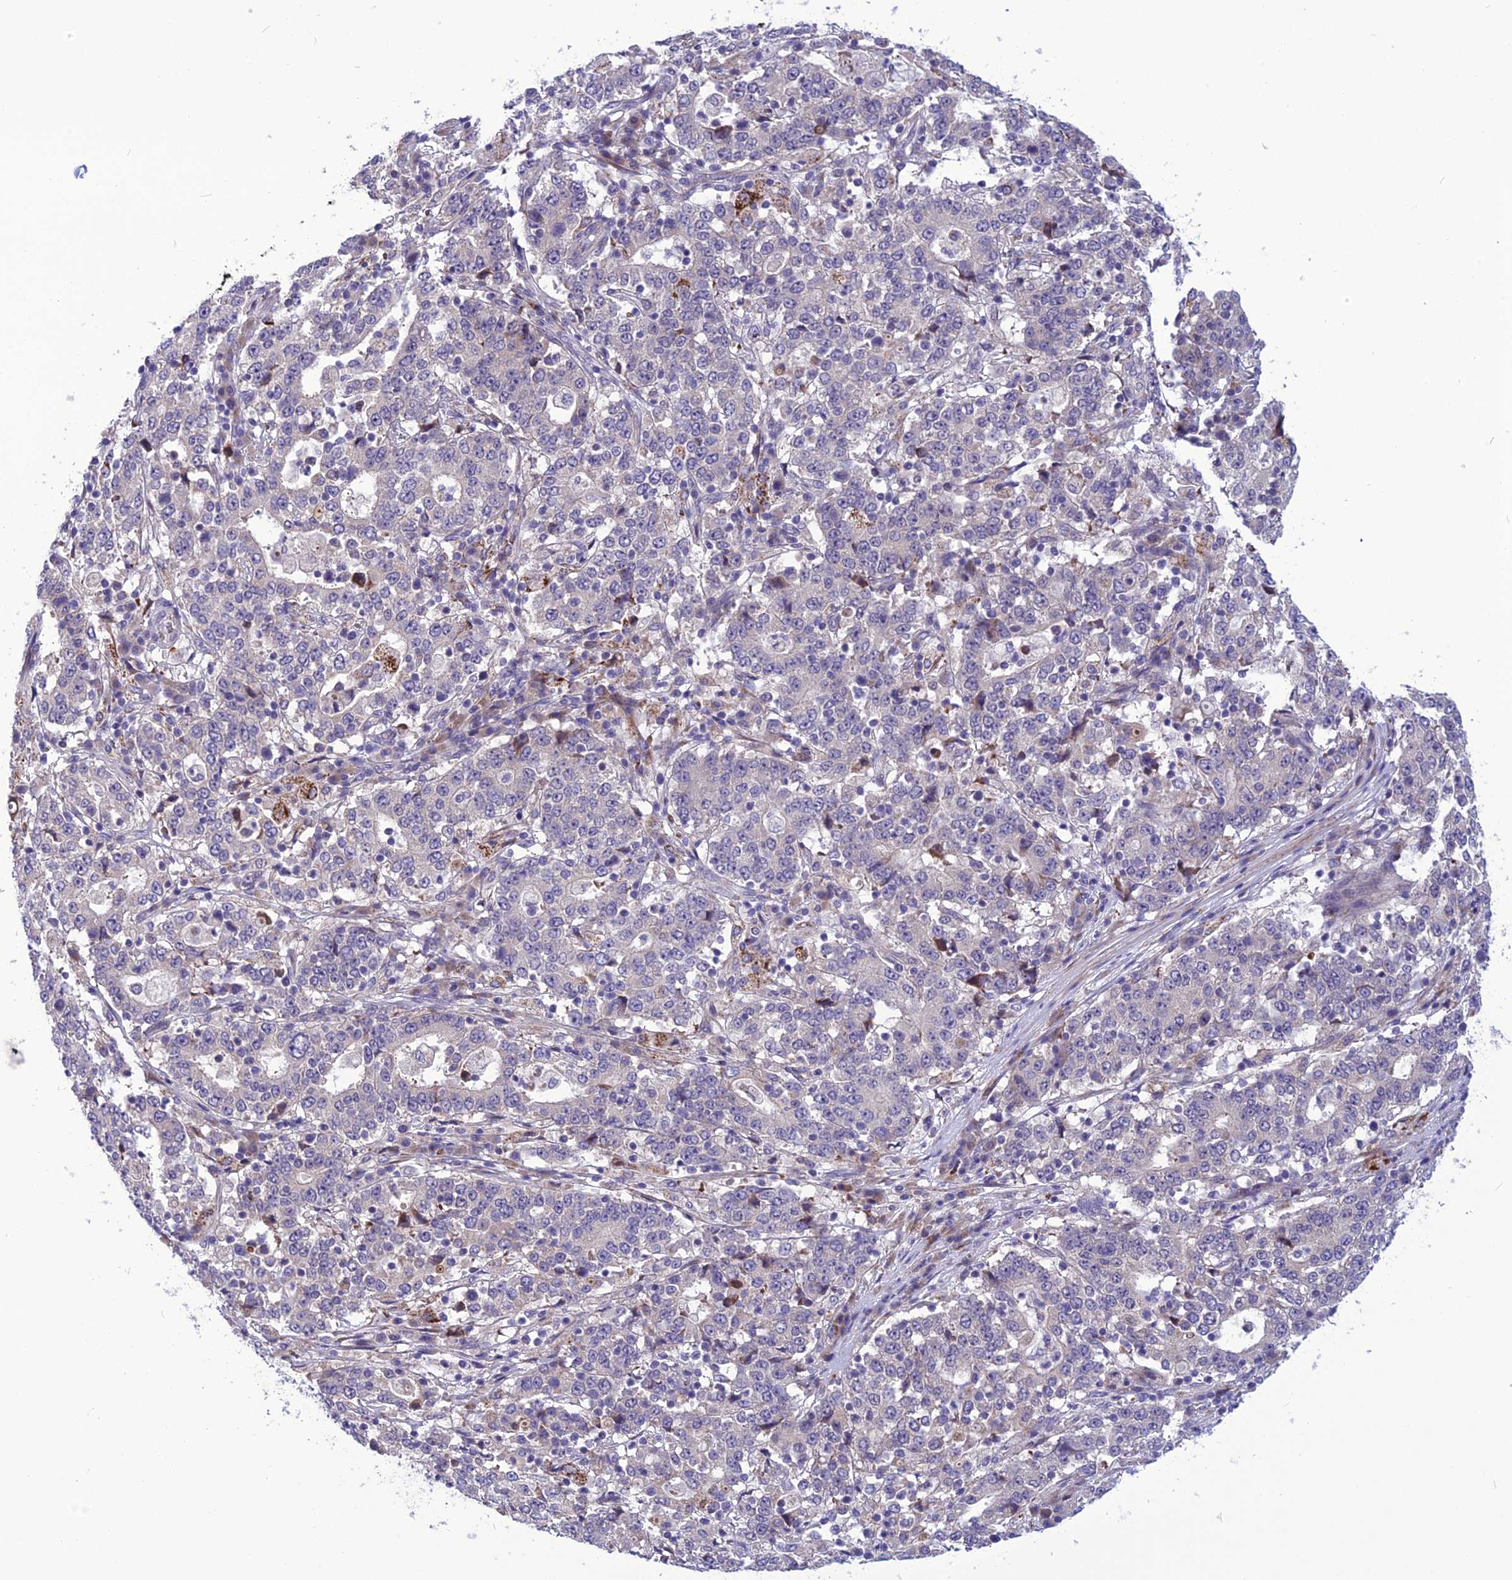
{"staining": {"intensity": "negative", "quantity": "none", "location": "none"}, "tissue": "stomach cancer", "cell_type": "Tumor cells", "image_type": "cancer", "snomed": [{"axis": "morphology", "description": "Adenocarcinoma, NOS"}, {"axis": "topography", "description": "Stomach"}], "caption": "Tumor cells are negative for brown protein staining in adenocarcinoma (stomach).", "gene": "PSMF1", "patient": {"sex": "male", "age": 59}}